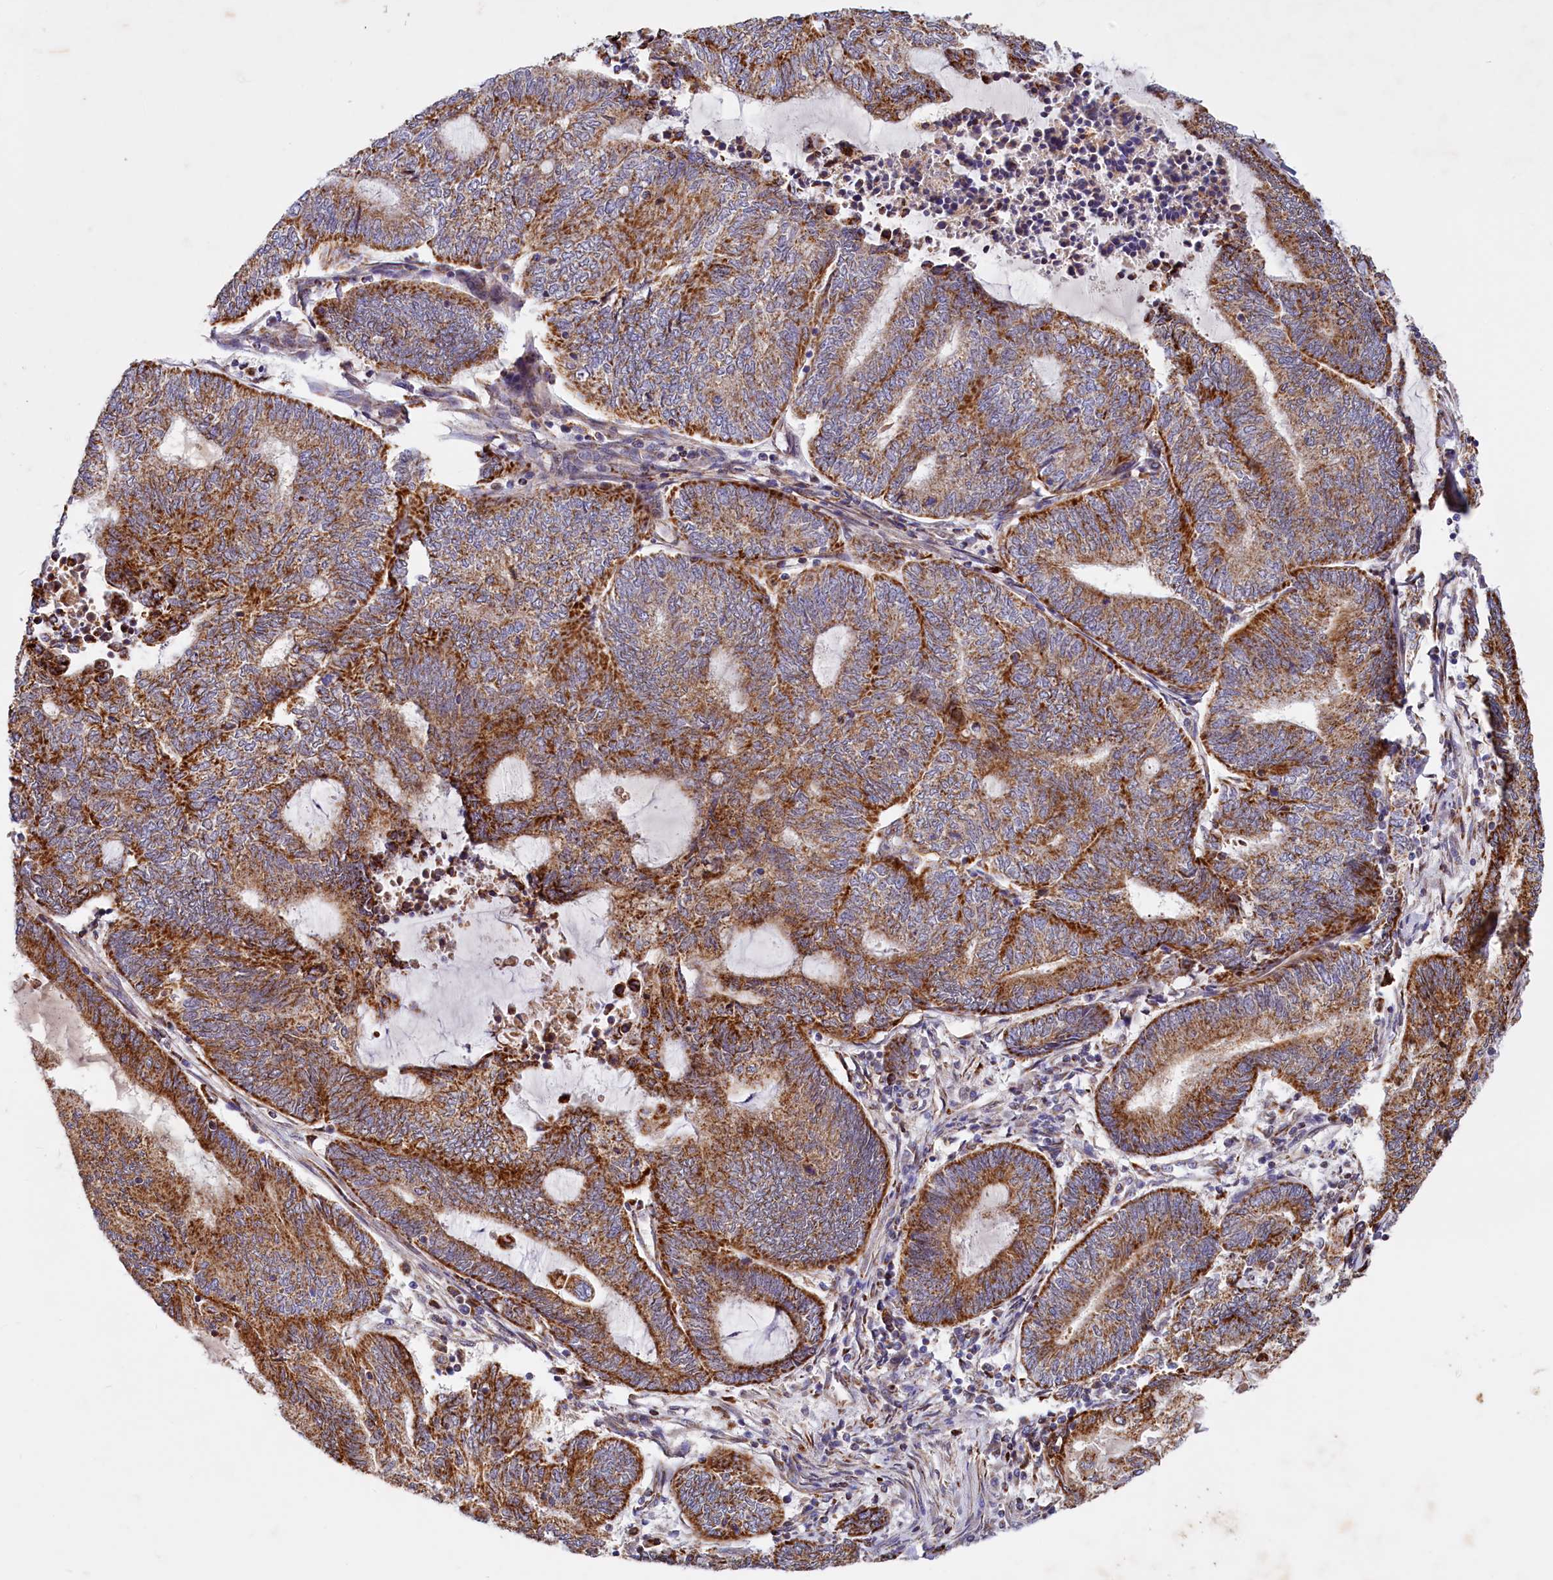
{"staining": {"intensity": "strong", "quantity": ">75%", "location": "cytoplasmic/membranous"}, "tissue": "endometrial cancer", "cell_type": "Tumor cells", "image_type": "cancer", "snomed": [{"axis": "morphology", "description": "Adenocarcinoma, NOS"}, {"axis": "topography", "description": "Uterus"}, {"axis": "topography", "description": "Endometrium"}], "caption": "A high amount of strong cytoplasmic/membranous positivity is seen in about >75% of tumor cells in endometrial cancer (adenocarcinoma) tissue.", "gene": "DYNC2H1", "patient": {"sex": "female", "age": 70}}